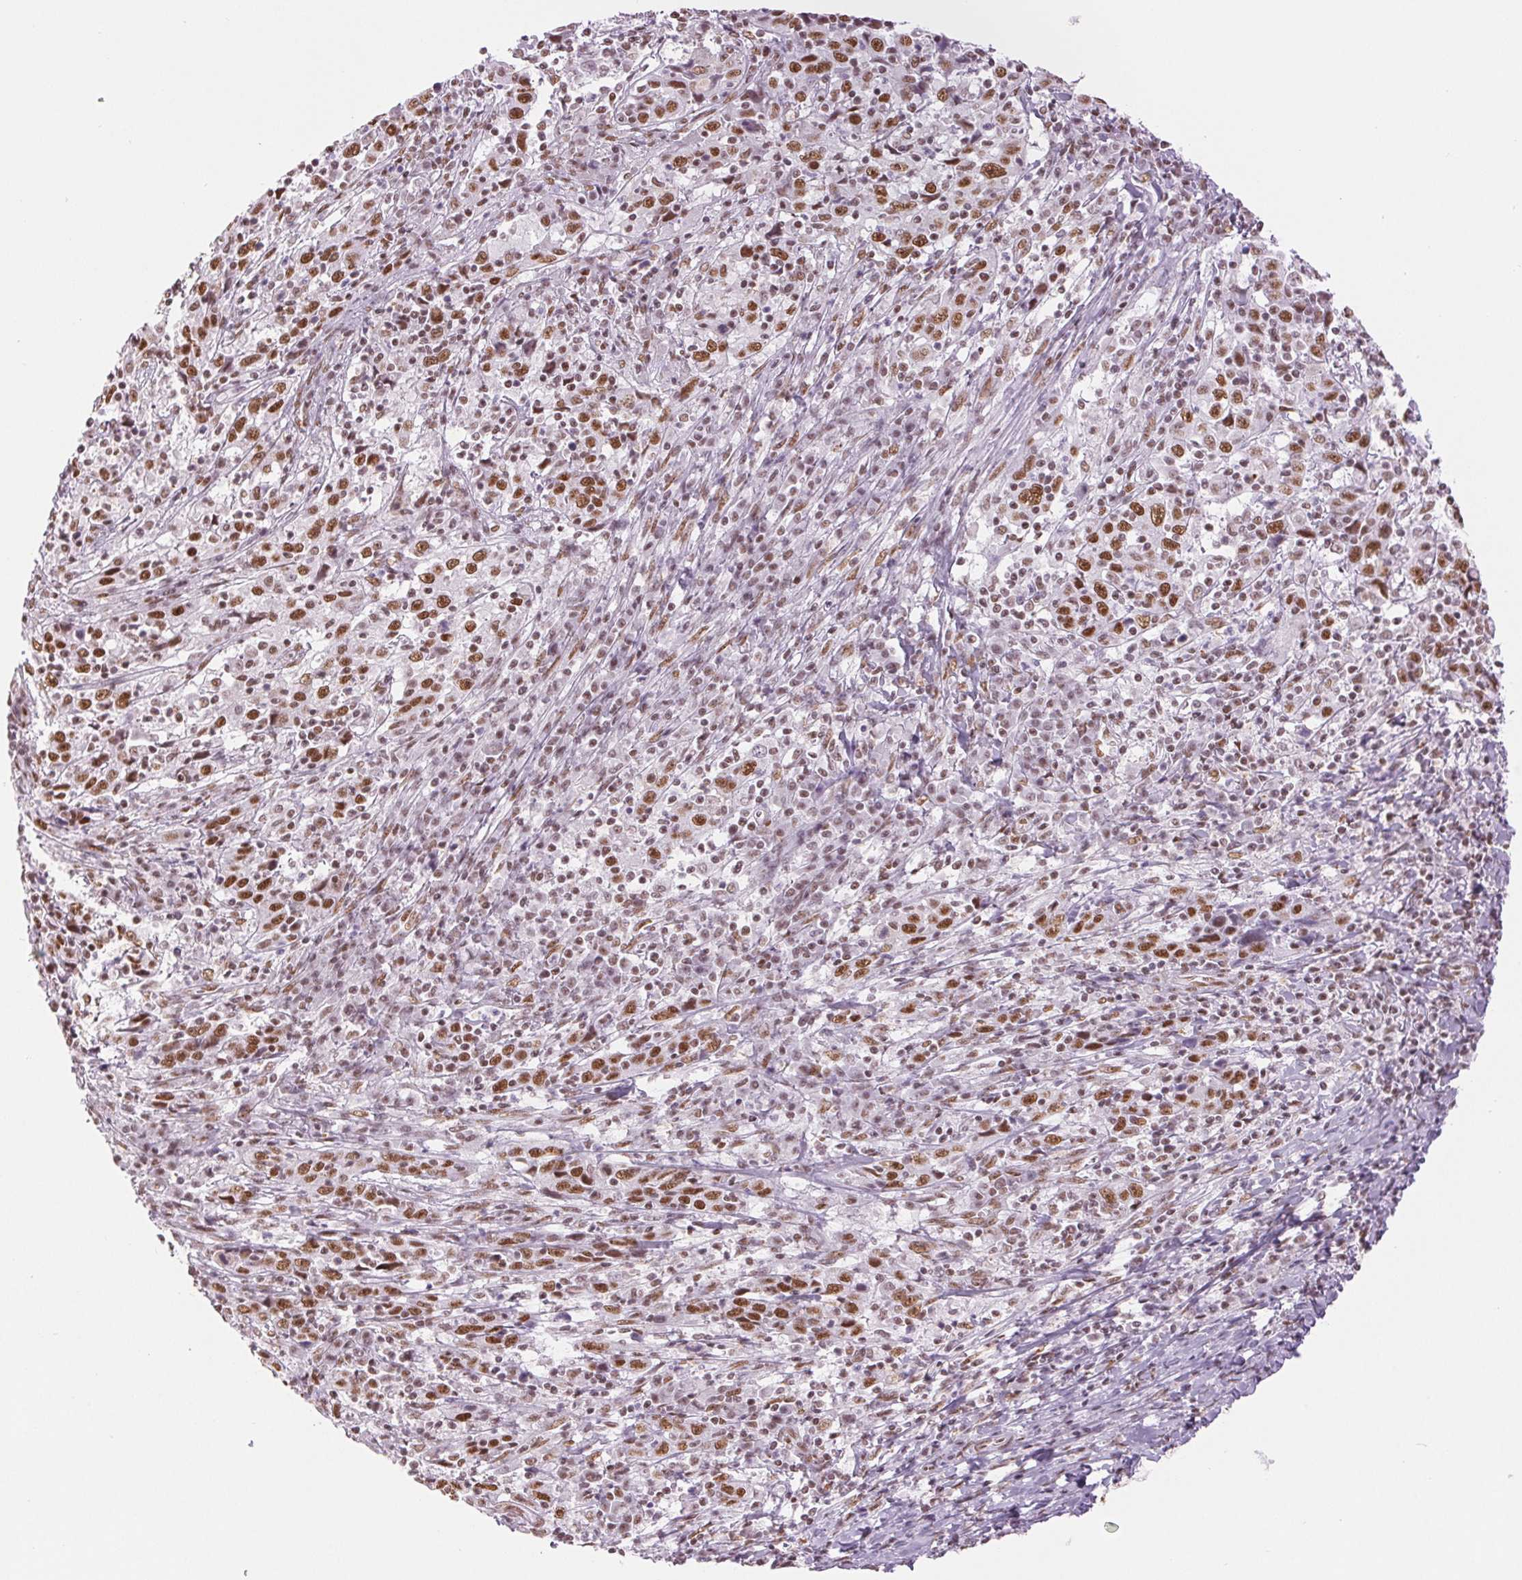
{"staining": {"intensity": "moderate", "quantity": ">75%", "location": "nuclear"}, "tissue": "cervical cancer", "cell_type": "Tumor cells", "image_type": "cancer", "snomed": [{"axis": "morphology", "description": "Squamous cell carcinoma, NOS"}, {"axis": "topography", "description": "Cervix"}], "caption": "Brown immunohistochemical staining in human squamous cell carcinoma (cervical) shows moderate nuclear positivity in about >75% of tumor cells. (DAB = brown stain, brightfield microscopy at high magnification).", "gene": "ZFR2", "patient": {"sex": "female", "age": 46}}